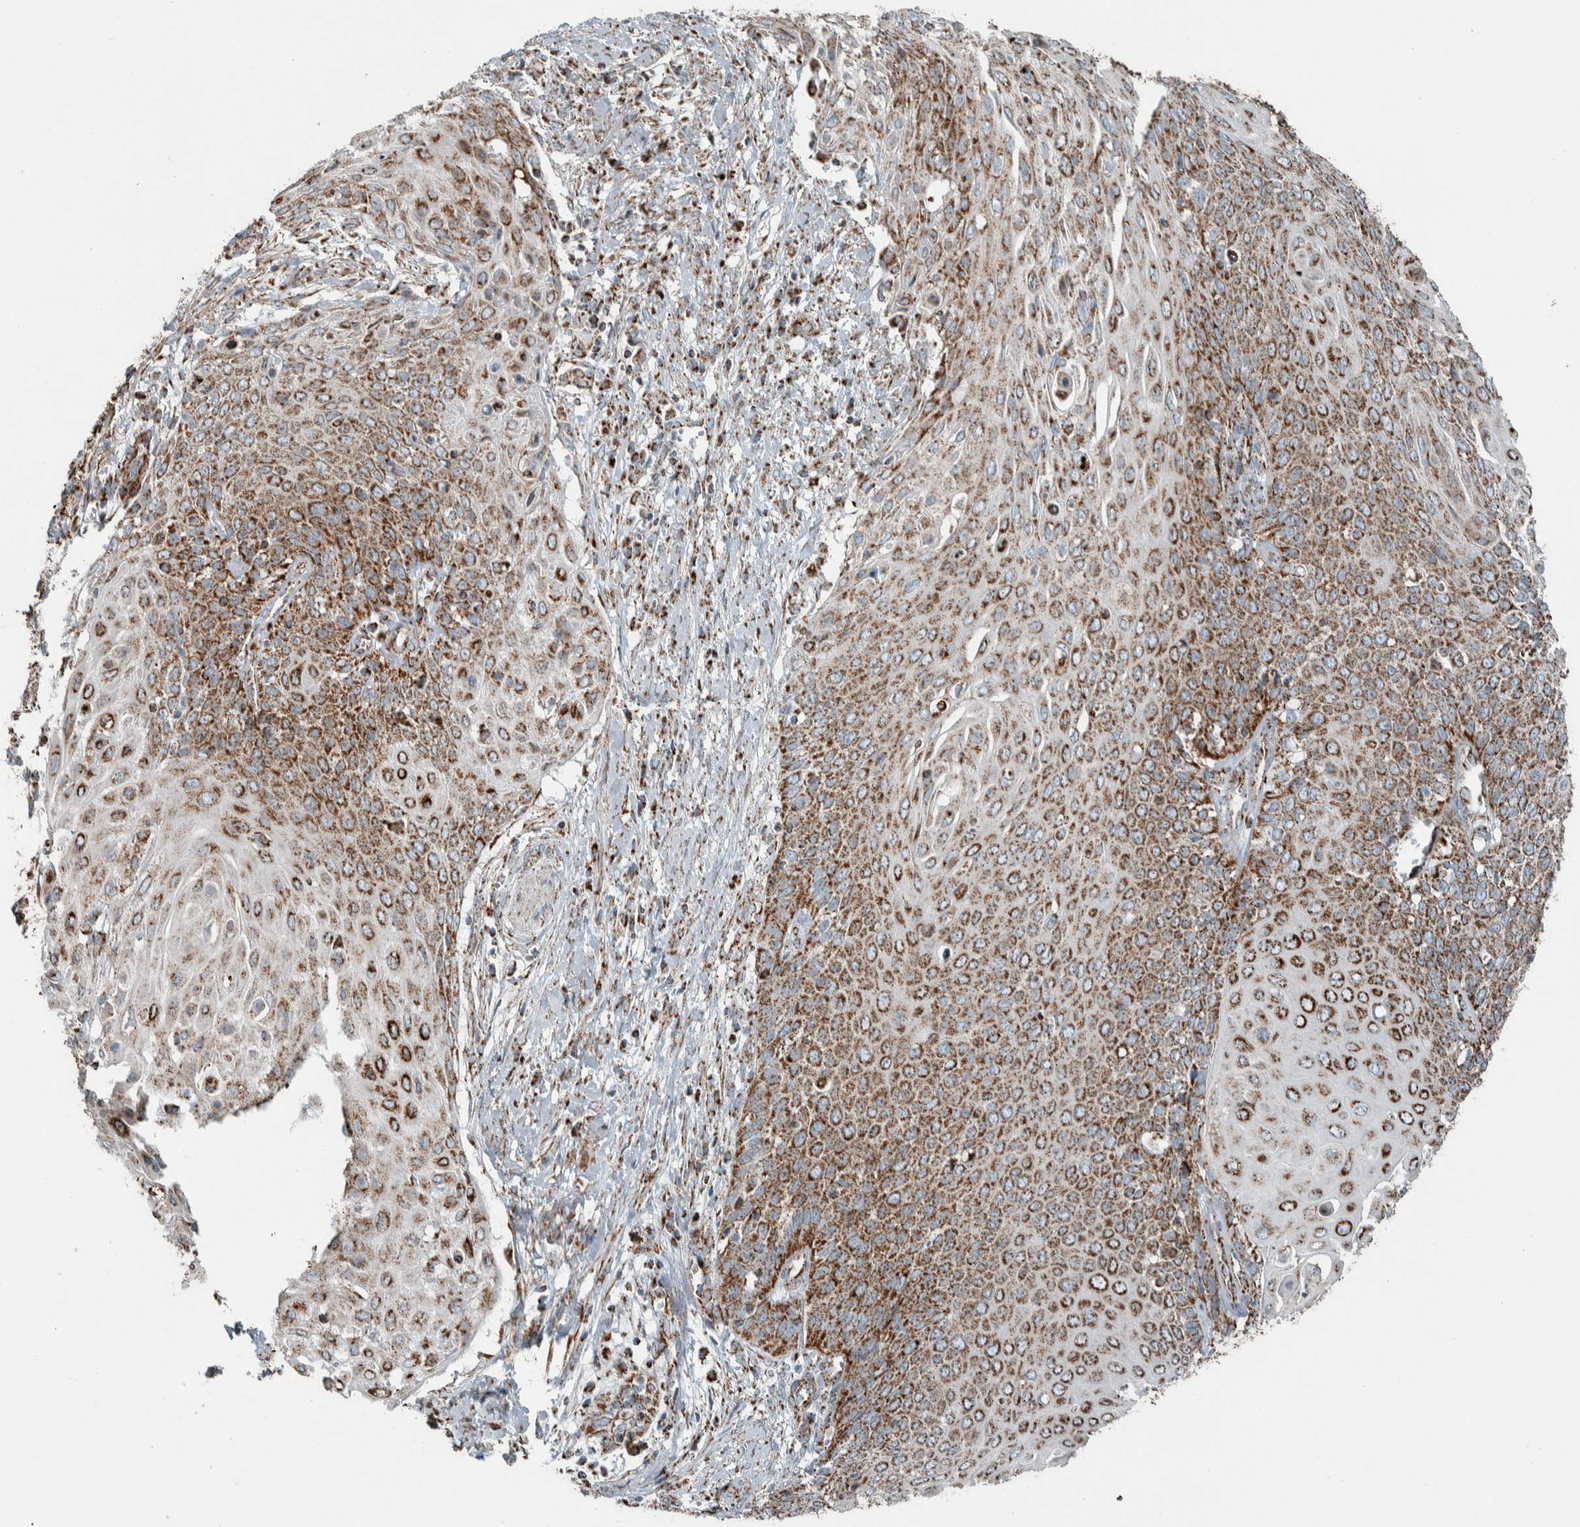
{"staining": {"intensity": "moderate", "quantity": ">75%", "location": "cytoplasmic/membranous"}, "tissue": "cervical cancer", "cell_type": "Tumor cells", "image_type": "cancer", "snomed": [{"axis": "morphology", "description": "Squamous cell carcinoma, NOS"}, {"axis": "topography", "description": "Cervix"}], "caption": "High-power microscopy captured an IHC histopathology image of squamous cell carcinoma (cervical), revealing moderate cytoplasmic/membranous positivity in approximately >75% of tumor cells.", "gene": "CNTROB", "patient": {"sex": "female", "age": 39}}